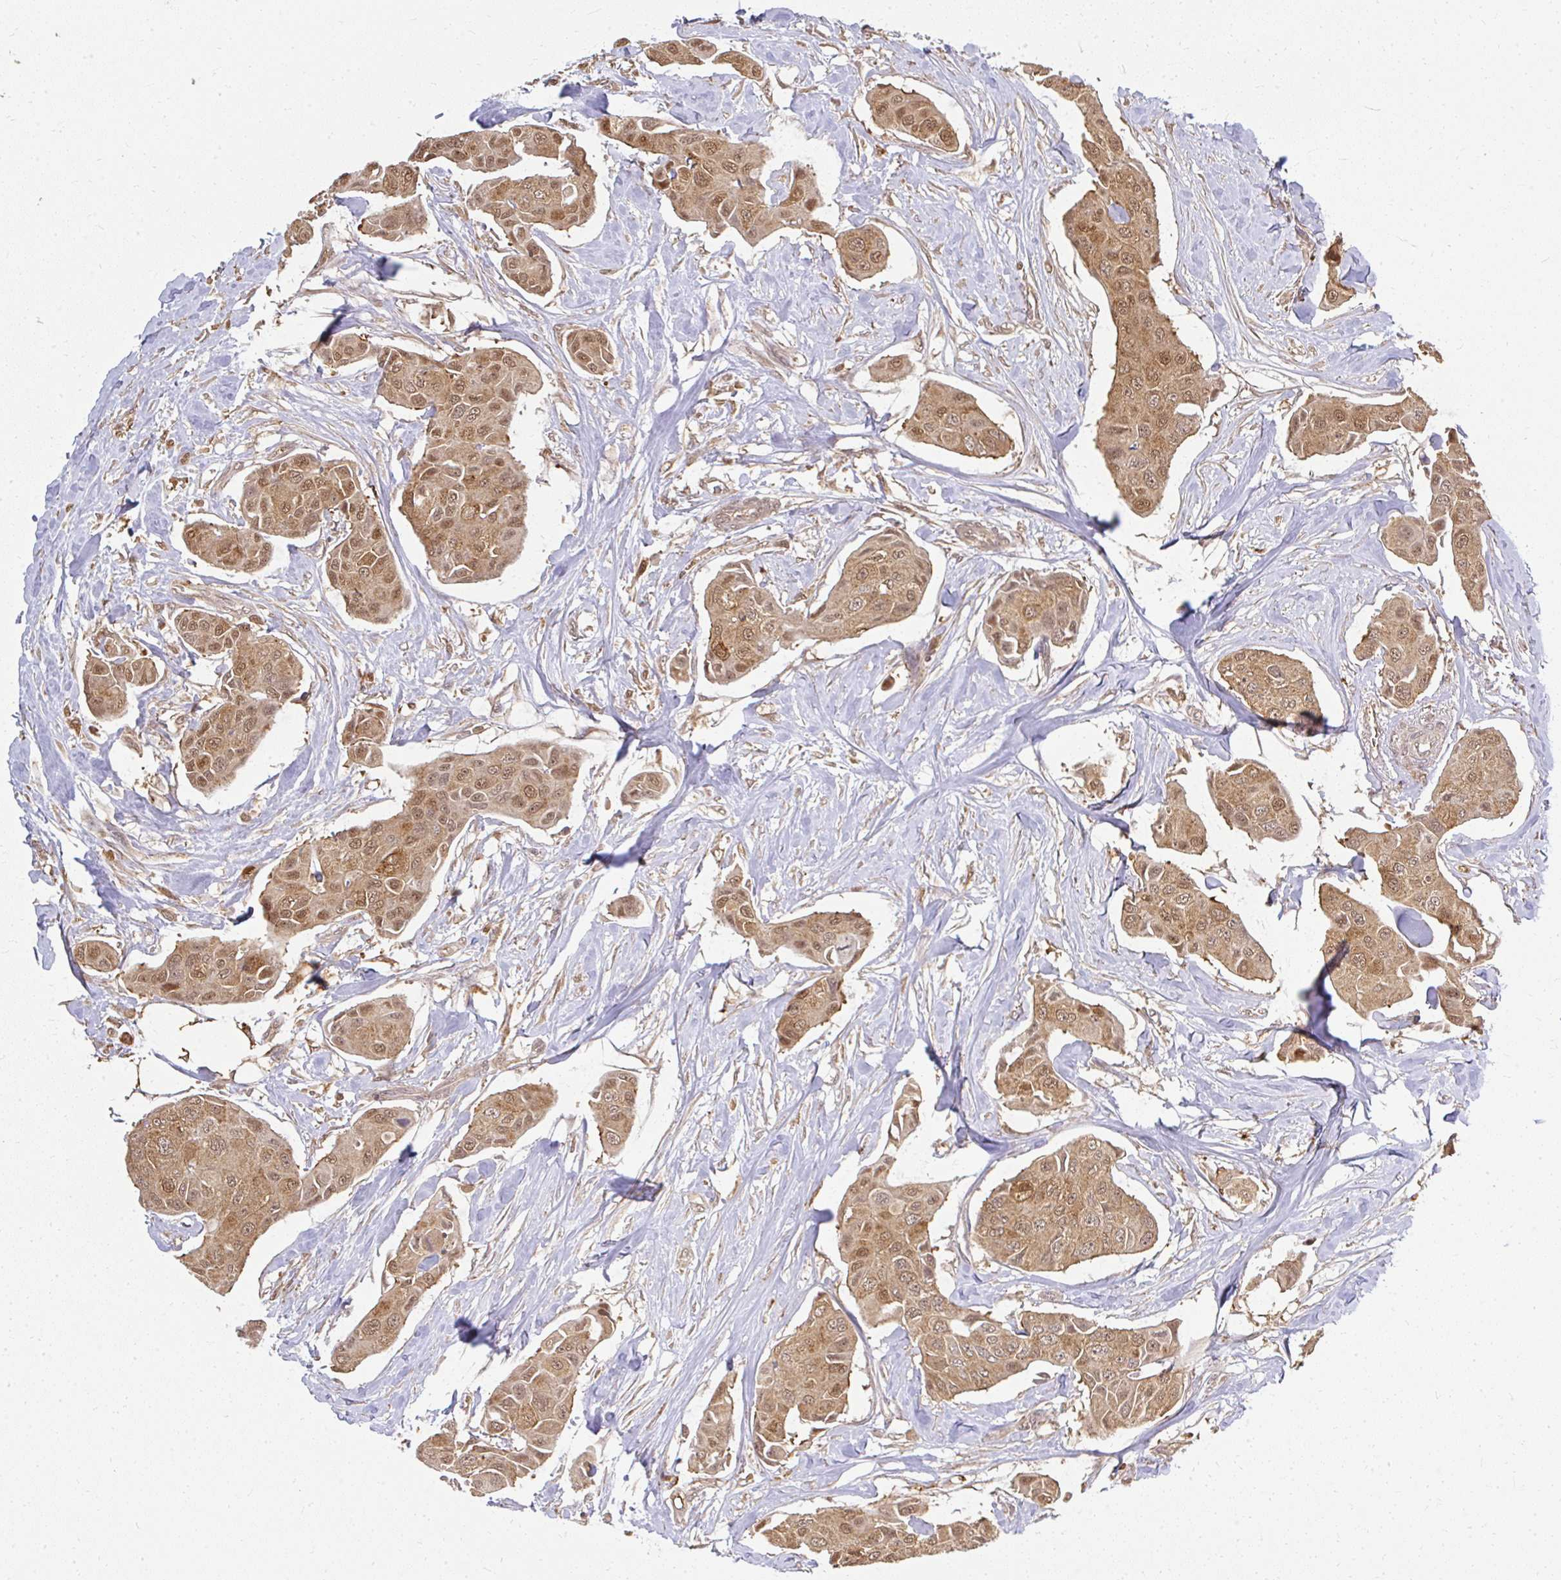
{"staining": {"intensity": "moderate", "quantity": ">75%", "location": "cytoplasmic/membranous,nuclear"}, "tissue": "breast cancer", "cell_type": "Tumor cells", "image_type": "cancer", "snomed": [{"axis": "morphology", "description": "Duct carcinoma"}, {"axis": "topography", "description": "Breast"}, {"axis": "topography", "description": "Lymph node"}], "caption": "Approximately >75% of tumor cells in human breast invasive ductal carcinoma demonstrate moderate cytoplasmic/membranous and nuclear protein positivity as visualized by brown immunohistochemical staining.", "gene": "LARS2", "patient": {"sex": "female", "age": 80}}